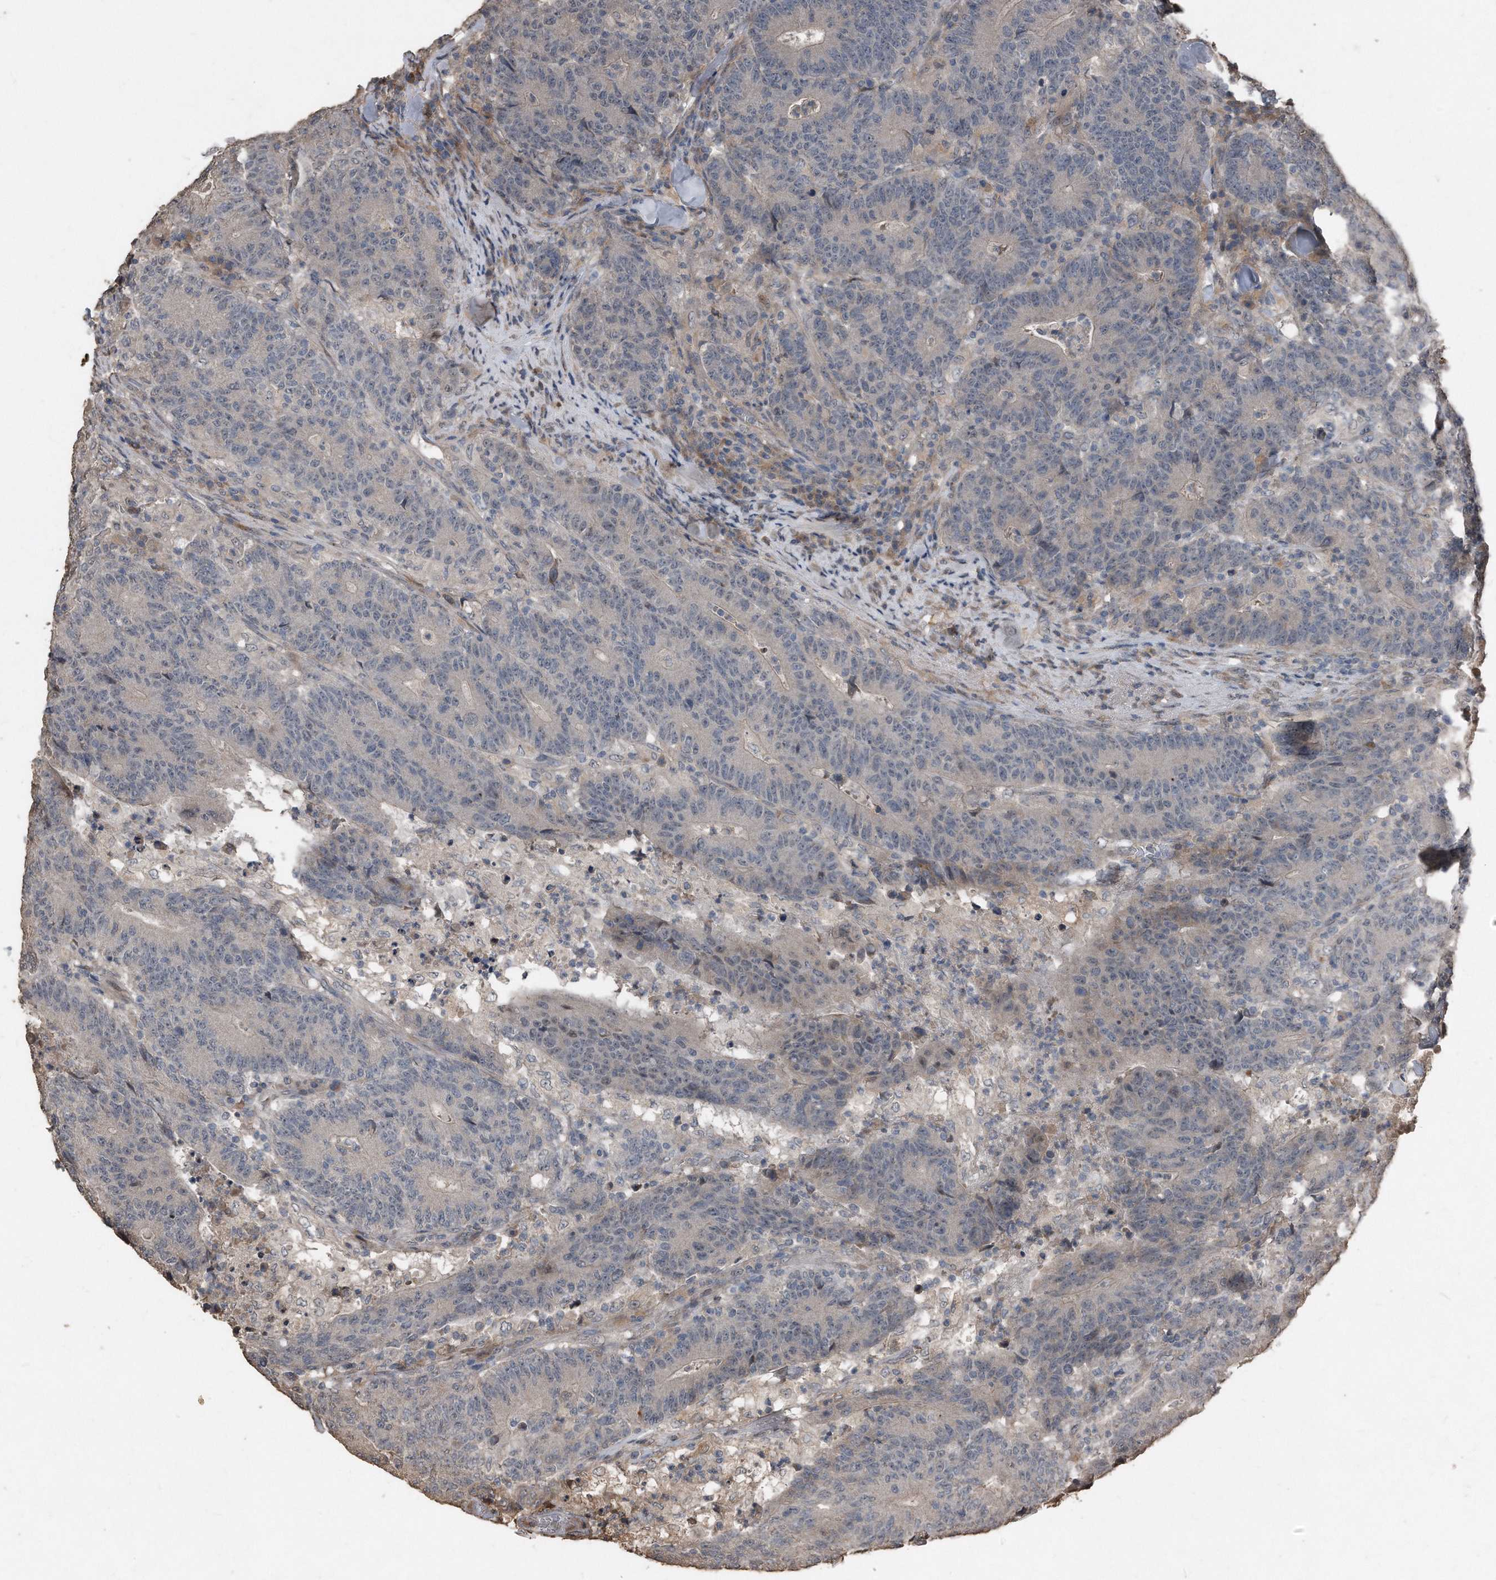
{"staining": {"intensity": "weak", "quantity": "<25%", "location": "cytoplasmic/membranous"}, "tissue": "colorectal cancer", "cell_type": "Tumor cells", "image_type": "cancer", "snomed": [{"axis": "morphology", "description": "Normal tissue, NOS"}, {"axis": "morphology", "description": "Adenocarcinoma, NOS"}, {"axis": "topography", "description": "Colon"}], "caption": "The IHC micrograph has no significant staining in tumor cells of colorectal cancer tissue.", "gene": "ANKRD10", "patient": {"sex": "female", "age": 75}}